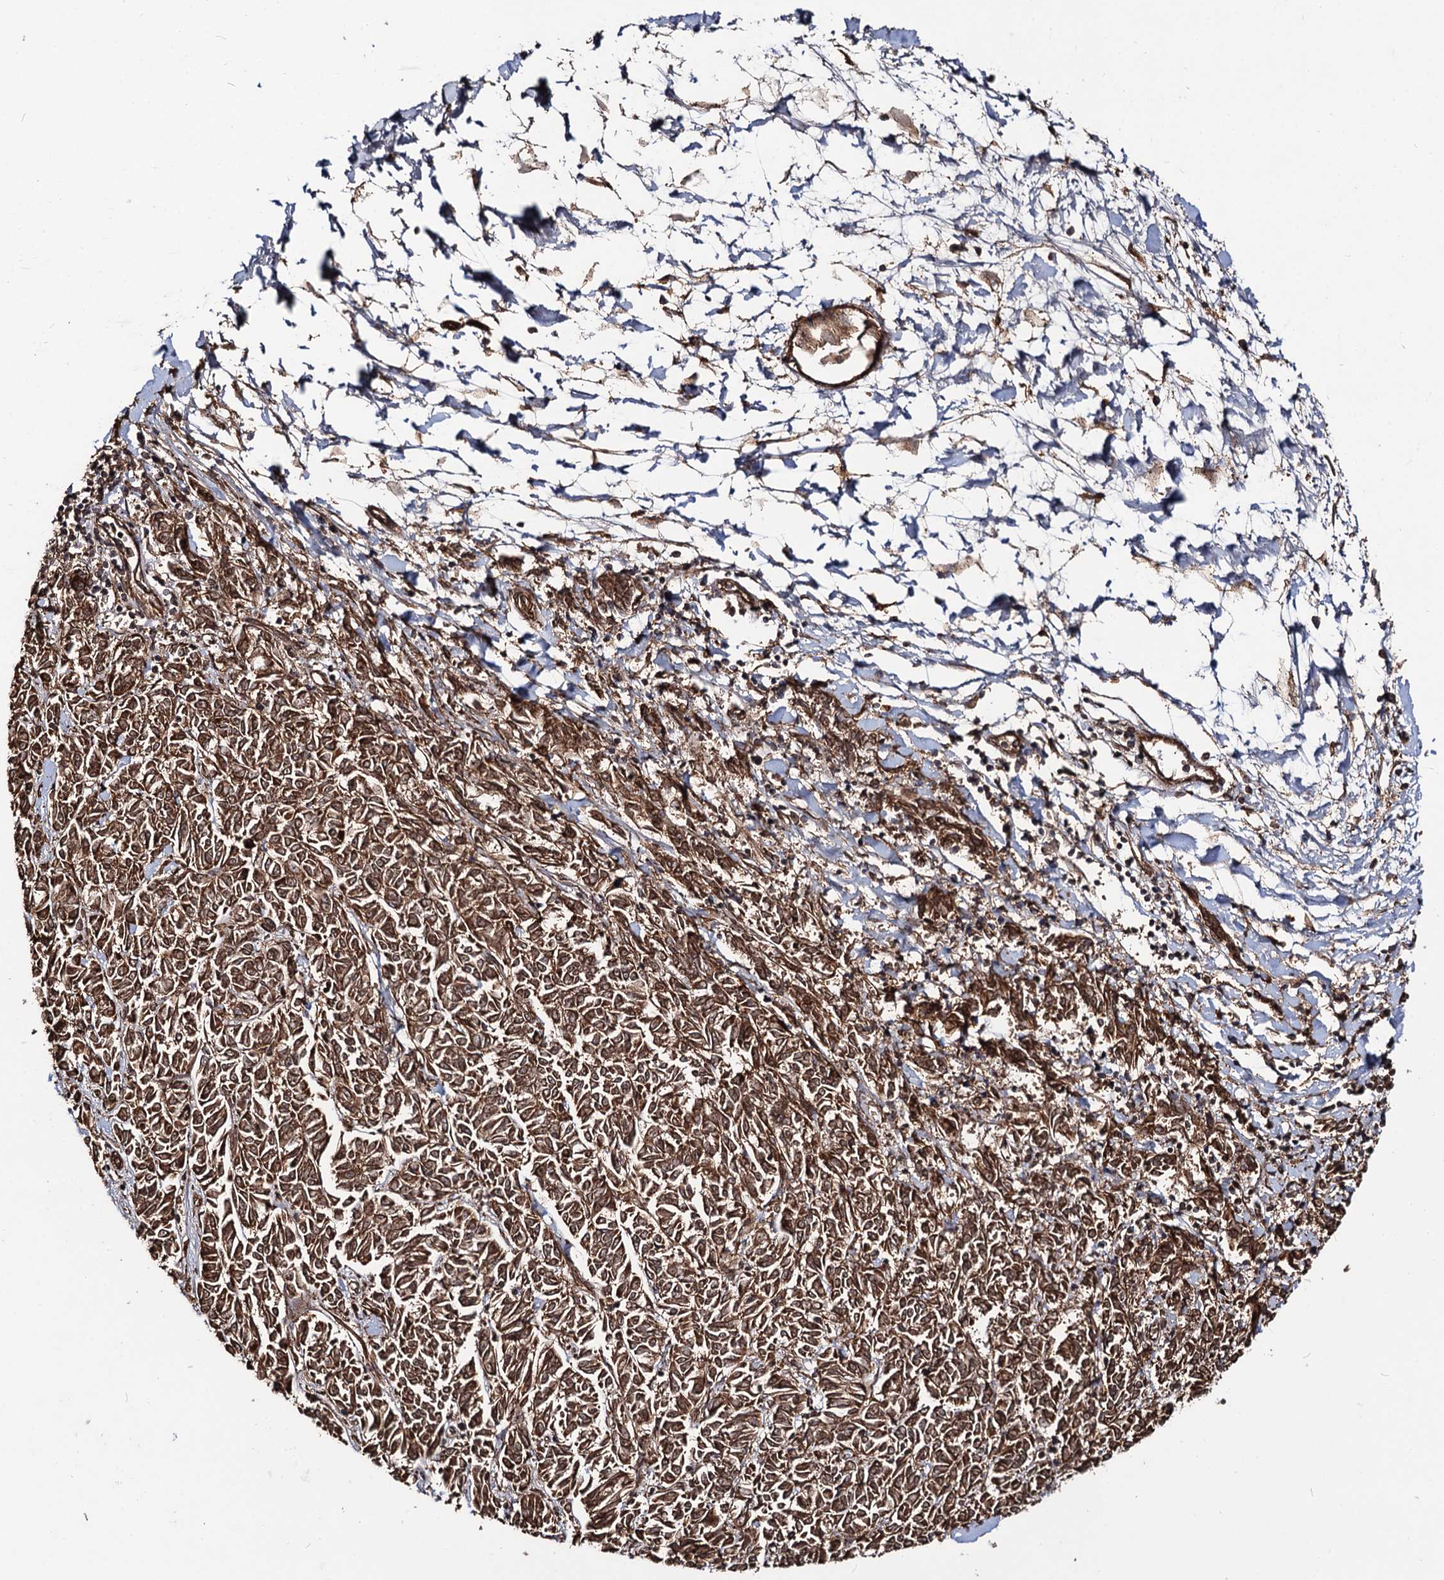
{"staining": {"intensity": "strong", "quantity": ">75%", "location": "cytoplasmic/membranous"}, "tissue": "melanoma", "cell_type": "Tumor cells", "image_type": "cancer", "snomed": [{"axis": "morphology", "description": "Malignant melanoma, NOS"}, {"axis": "topography", "description": "Skin"}], "caption": "An immunohistochemistry (IHC) histopathology image of tumor tissue is shown. Protein staining in brown shows strong cytoplasmic/membranous positivity in malignant melanoma within tumor cells. The staining was performed using DAB, with brown indicating positive protein expression. Nuclei are stained blue with hematoxylin.", "gene": "CIP2A", "patient": {"sex": "female", "age": 72}}